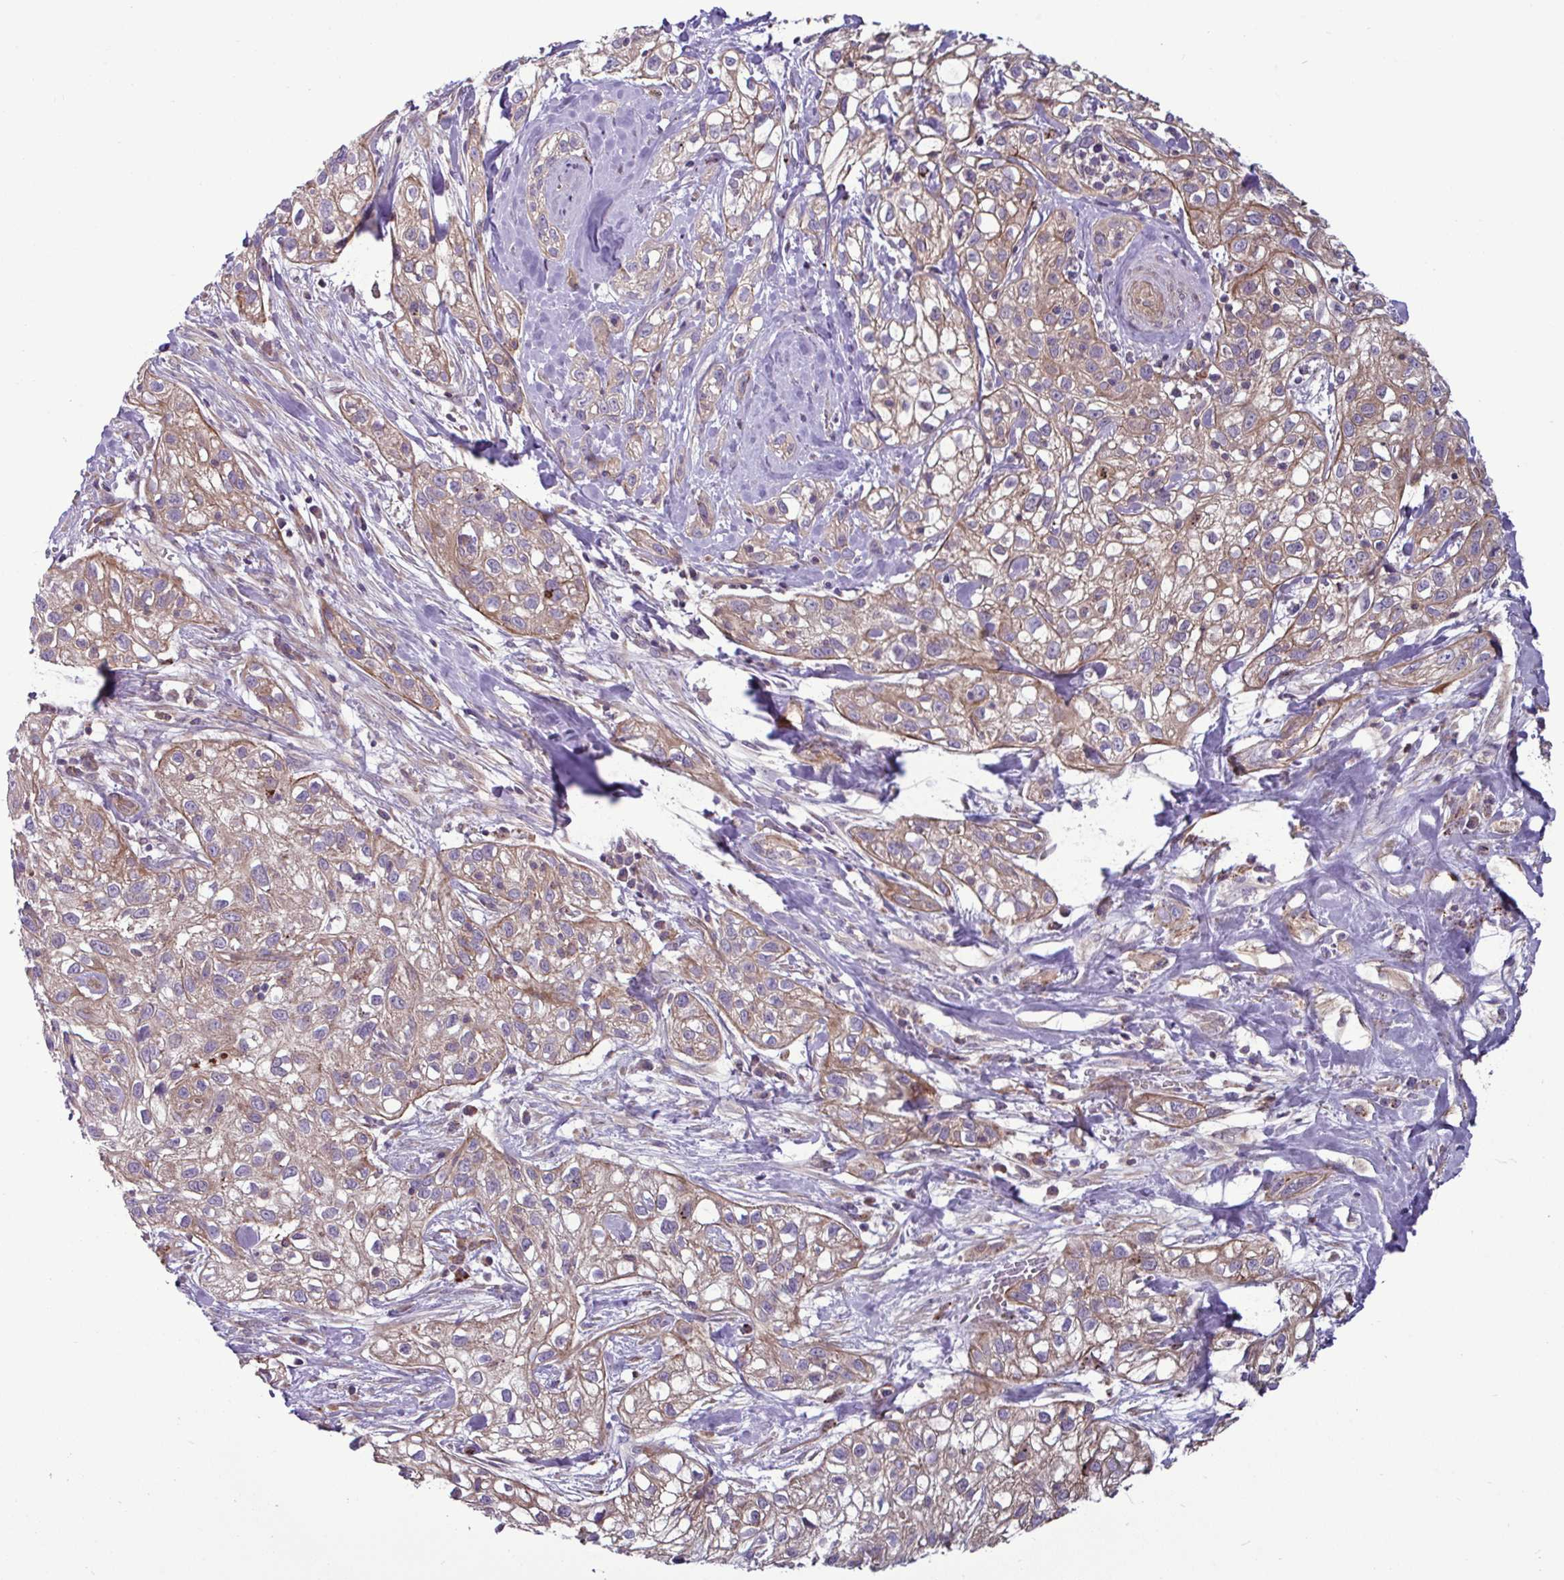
{"staining": {"intensity": "moderate", "quantity": ">75%", "location": "cytoplasmic/membranous"}, "tissue": "skin cancer", "cell_type": "Tumor cells", "image_type": "cancer", "snomed": [{"axis": "morphology", "description": "Squamous cell carcinoma, NOS"}, {"axis": "topography", "description": "Skin"}], "caption": "A photomicrograph of skin cancer stained for a protein reveals moderate cytoplasmic/membranous brown staining in tumor cells.", "gene": "GLTP", "patient": {"sex": "male", "age": 82}}